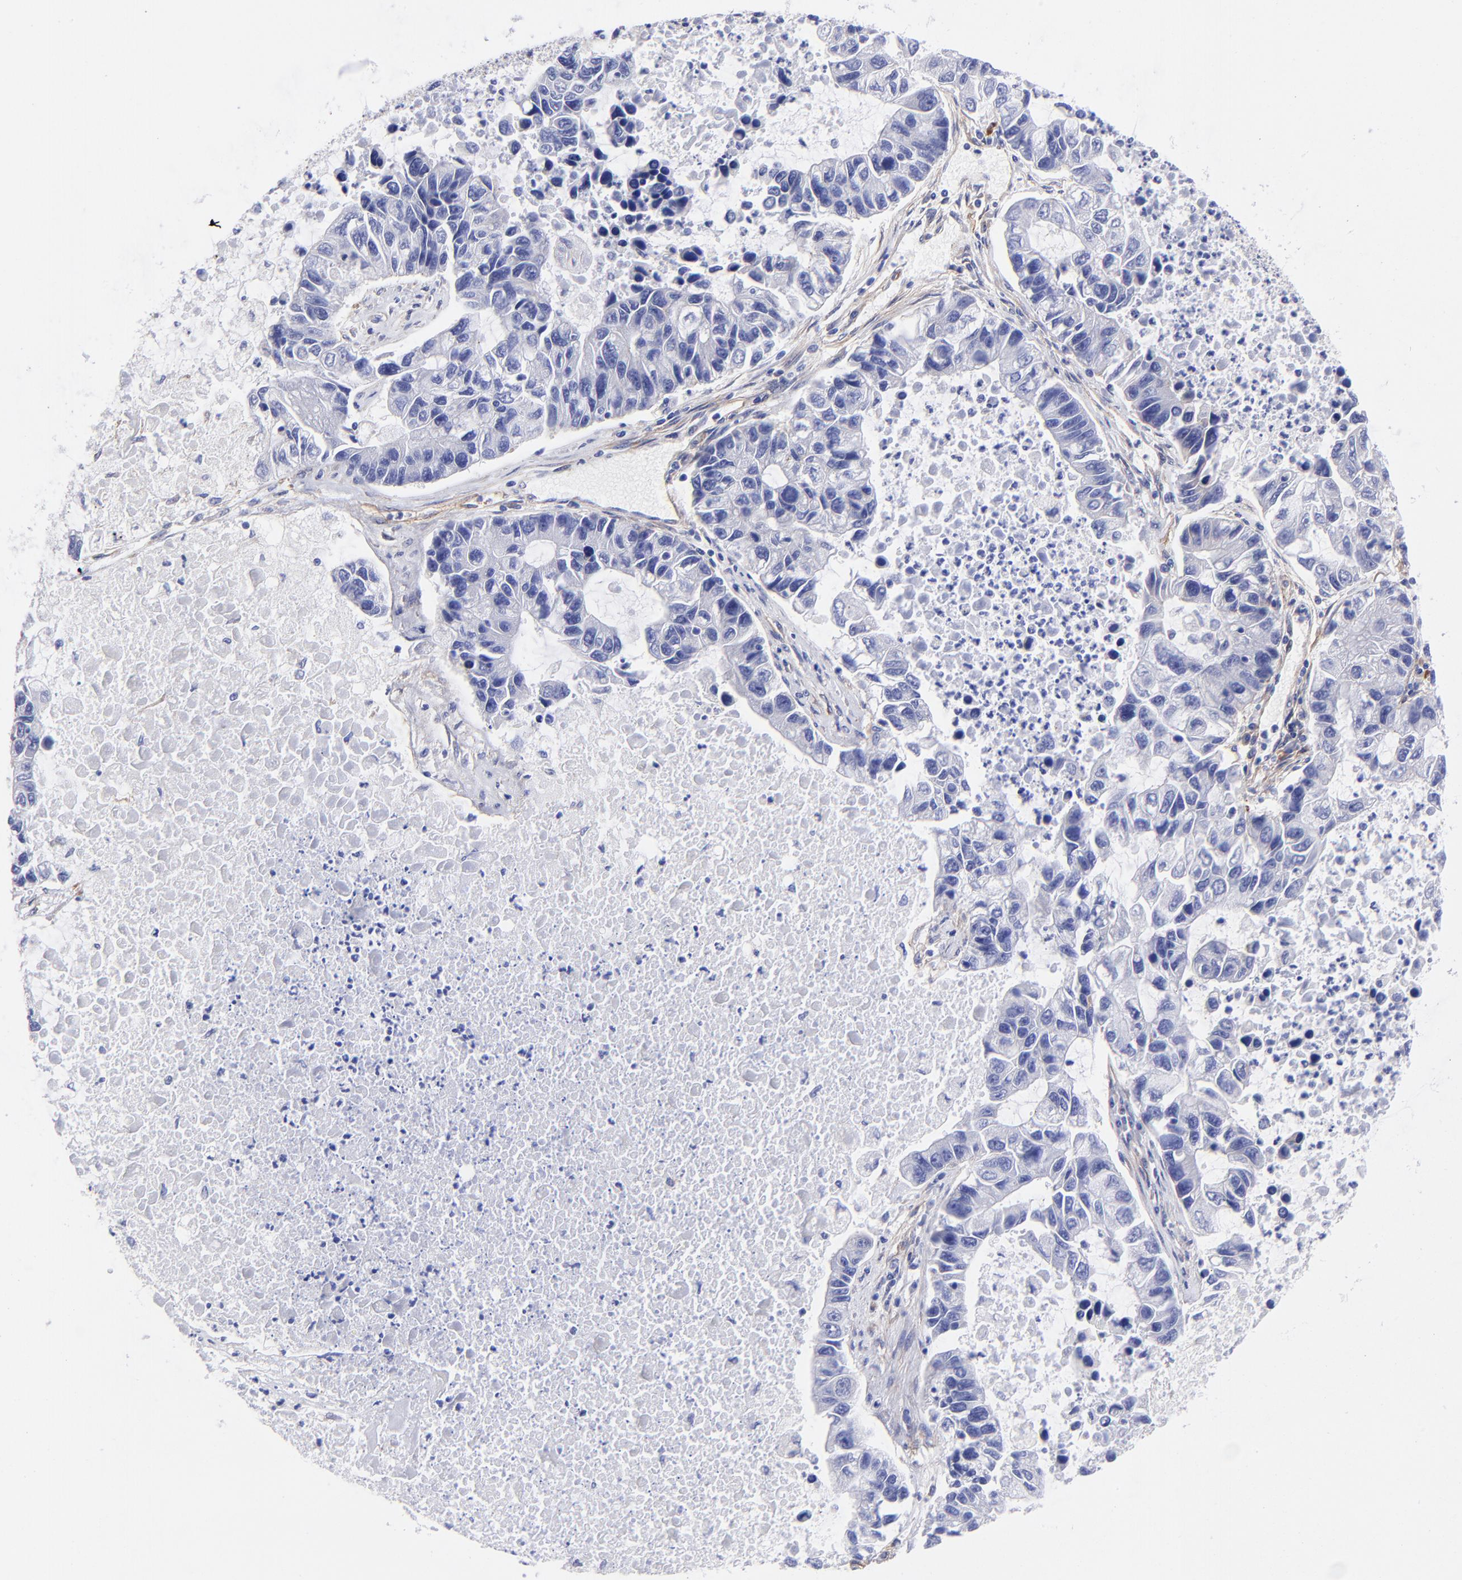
{"staining": {"intensity": "negative", "quantity": "none", "location": "none"}, "tissue": "lung cancer", "cell_type": "Tumor cells", "image_type": "cancer", "snomed": [{"axis": "morphology", "description": "Adenocarcinoma, NOS"}, {"axis": "topography", "description": "Lung"}], "caption": "Micrograph shows no protein staining in tumor cells of lung adenocarcinoma tissue.", "gene": "PPFIBP1", "patient": {"sex": "female", "age": 51}}